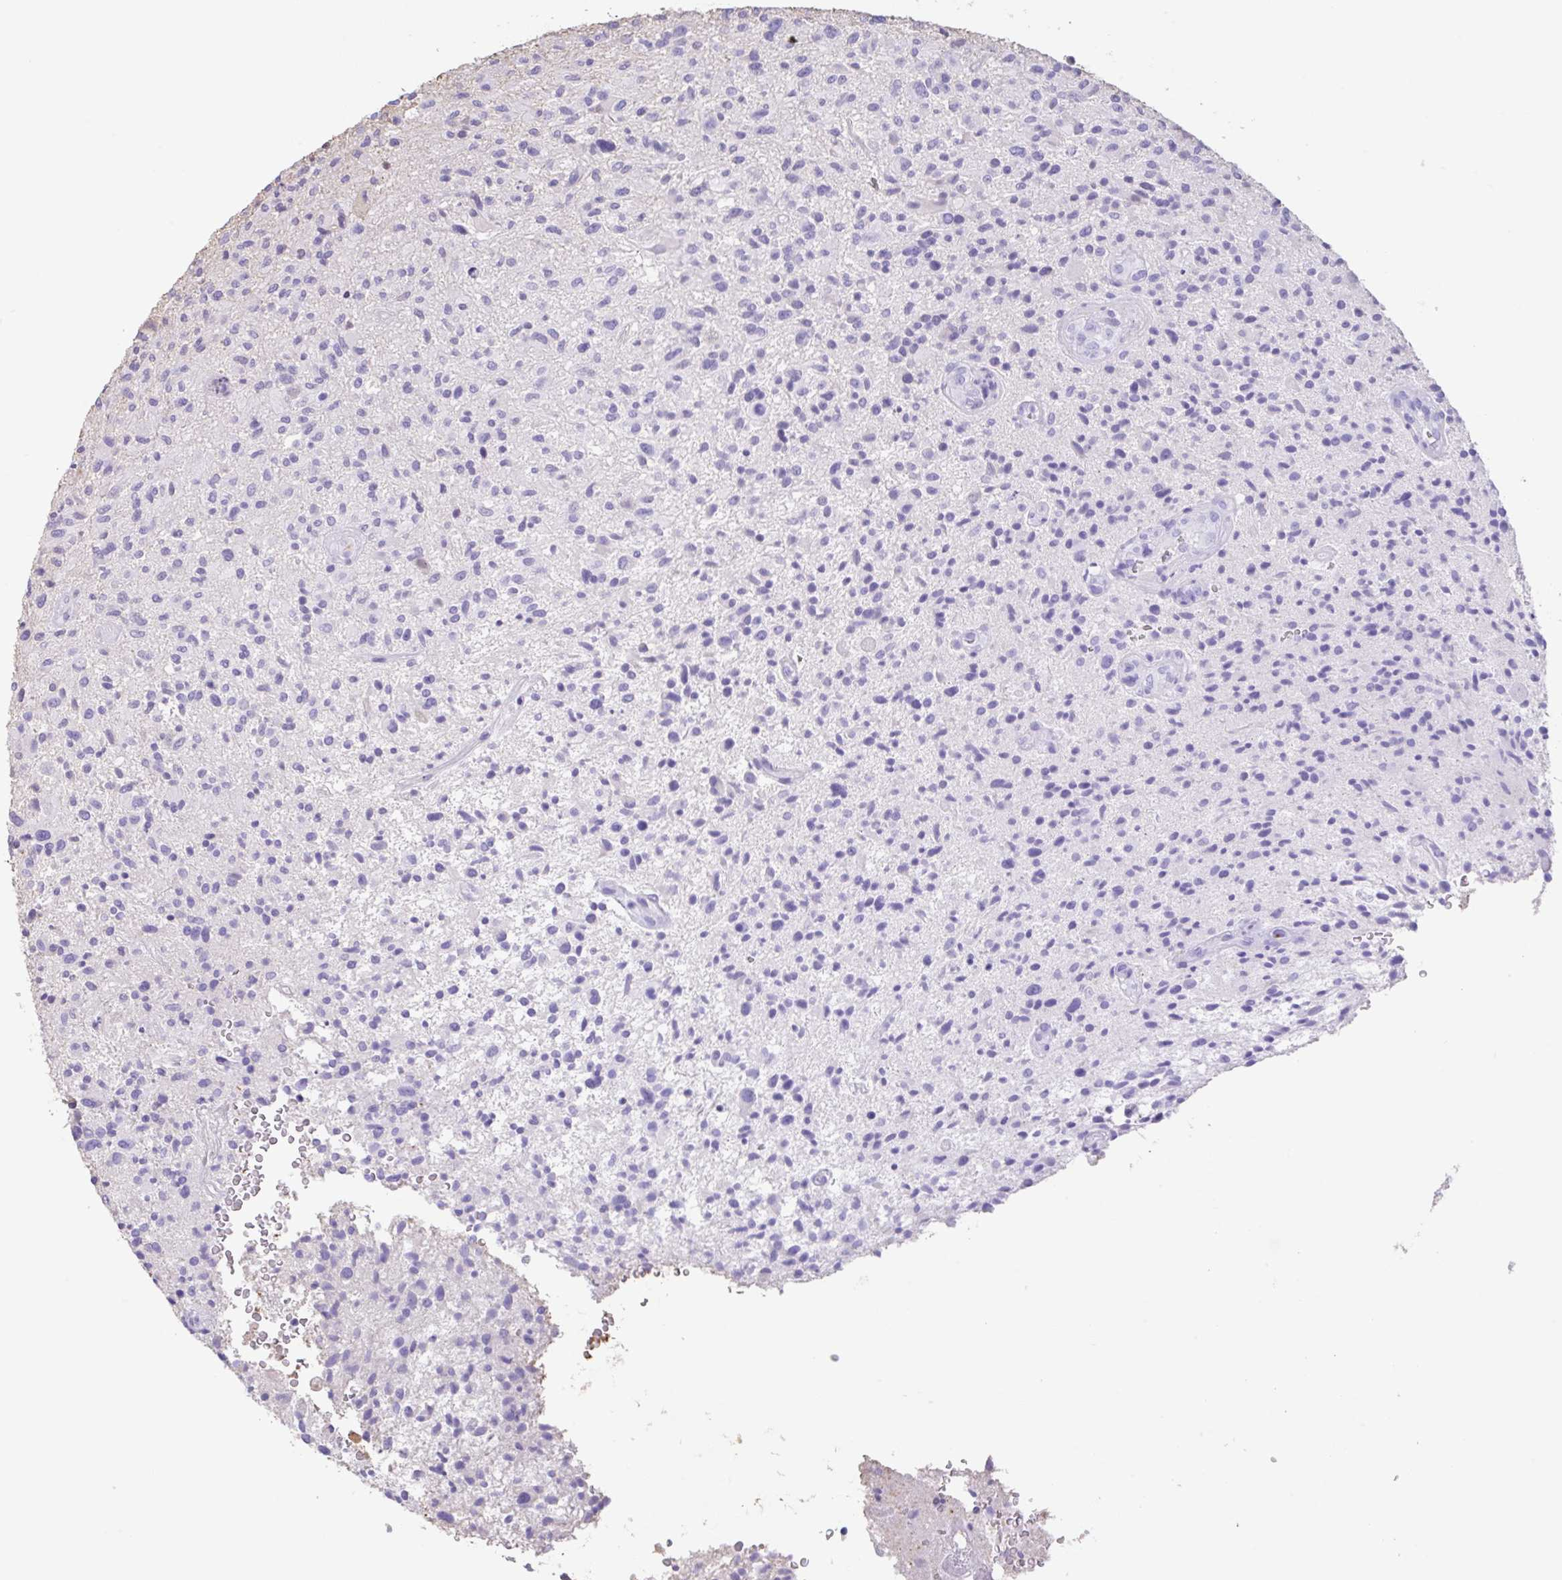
{"staining": {"intensity": "negative", "quantity": "none", "location": "none"}, "tissue": "glioma", "cell_type": "Tumor cells", "image_type": "cancer", "snomed": [{"axis": "morphology", "description": "Glioma, malignant, High grade"}, {"axis": "topography", "description": "Brain"}], "caption": "Tumor cells show no significant protein staining in high-grade glioma (malignant).", "gene": "HOXC12", "patient": {"sex": "male", "age": 47}}